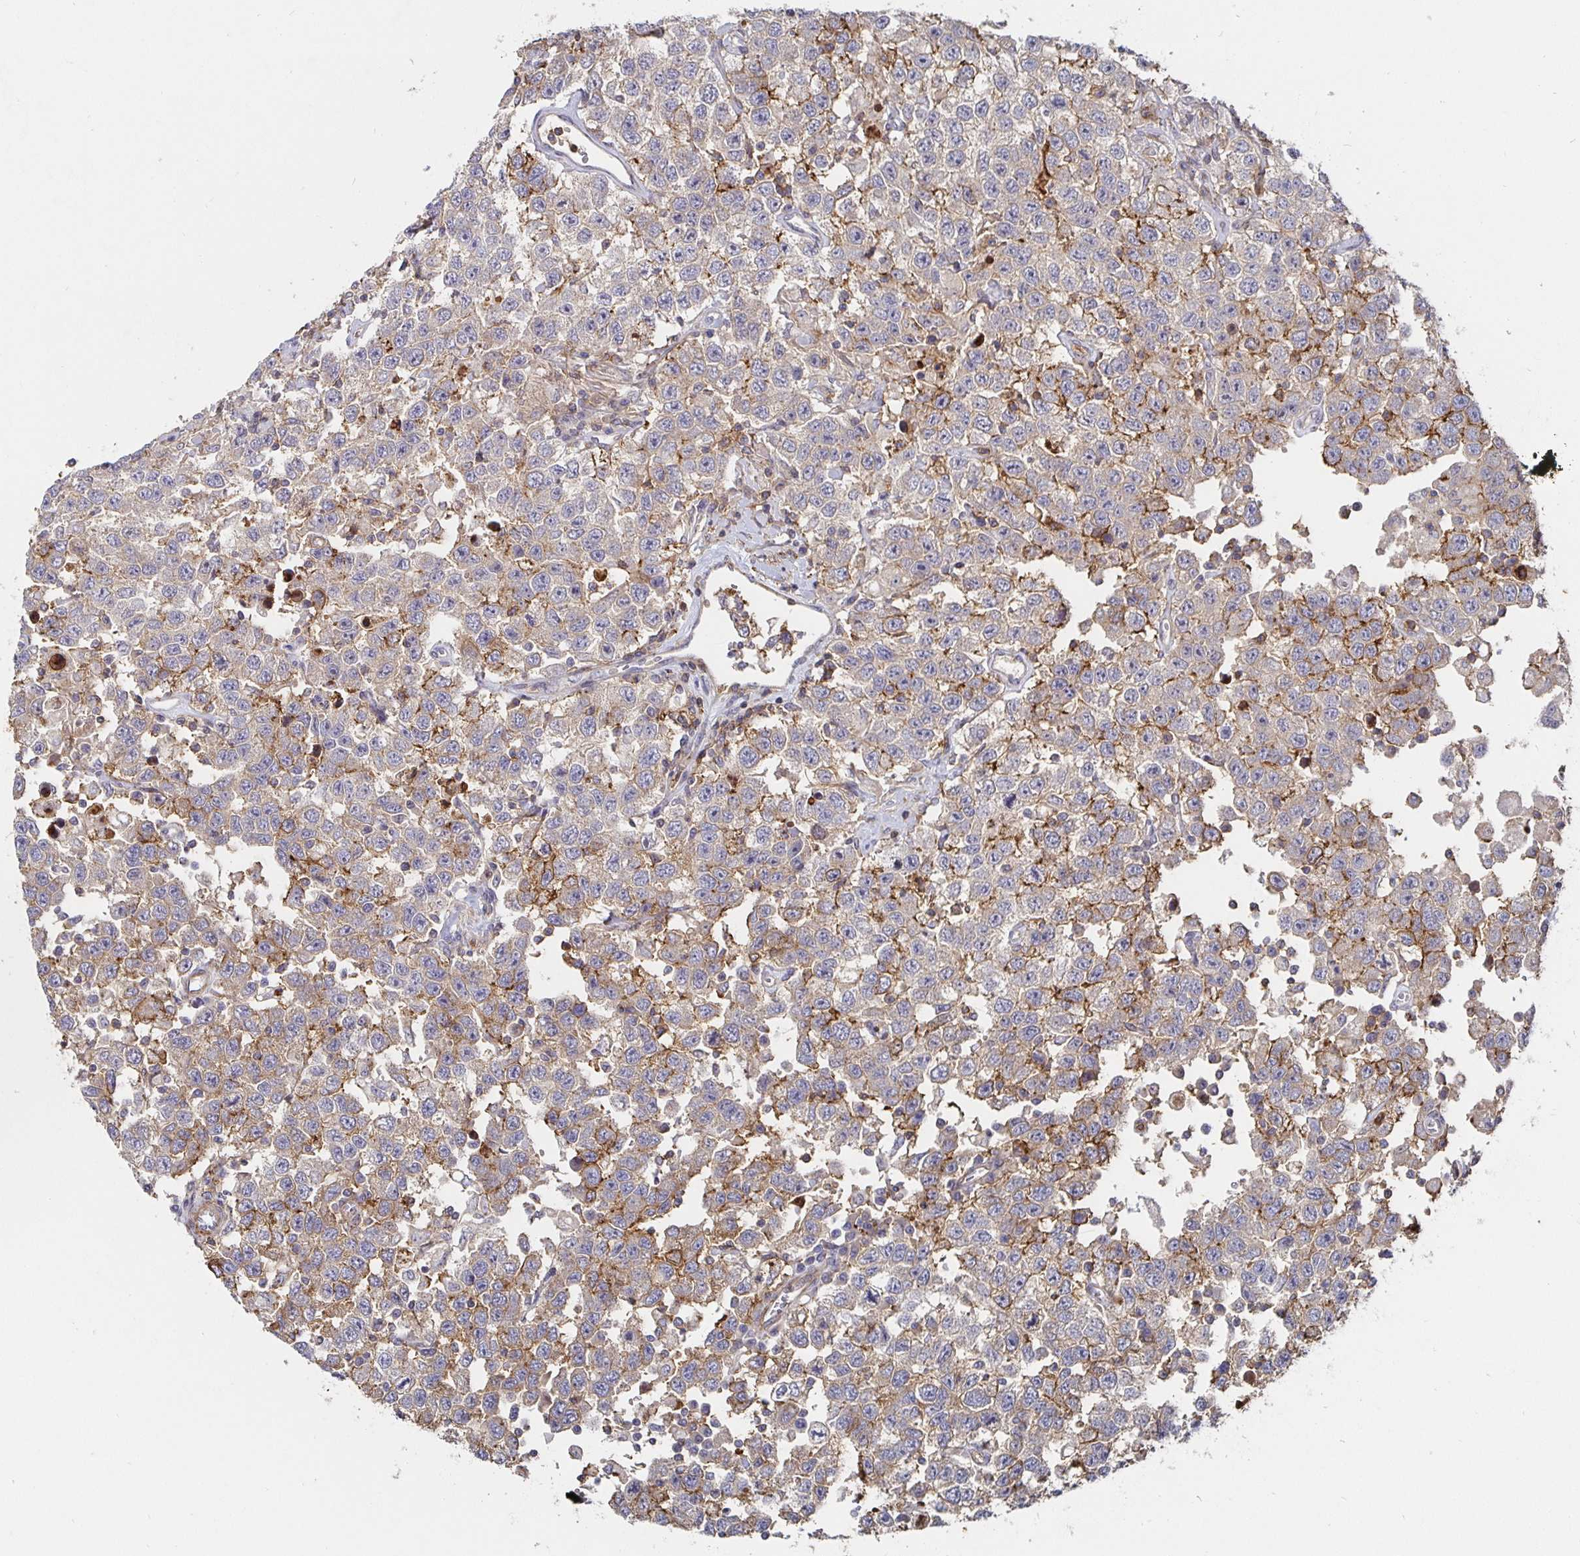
{"staining": {"intensity": "weak", "quantity": ">75%", "location": "cytoplasmic/membranous"}, "tissue": "testis cancer", "cell_type": "Tumor cells", "image_type": "cancer", "snomed": [{"axis": "morphology", "description": "Seminoma, NOS"}, {"axis": "topography", "description": "Testis"}], "caption": "High-magnification brightfield microscopy of testis cancer stained with DAB (3,3'-diaminobenzidine) (brown) and counterstained with hematoxylin (blue). tumor cells exhibit weak cytoplasmic/membranous staining is identified in approximately>75% of cells. (DAB = brown stain, brightfield microscopy at high magnification).", "gene": "GJA4", "patient": {"sex": "male", "age": 41}}